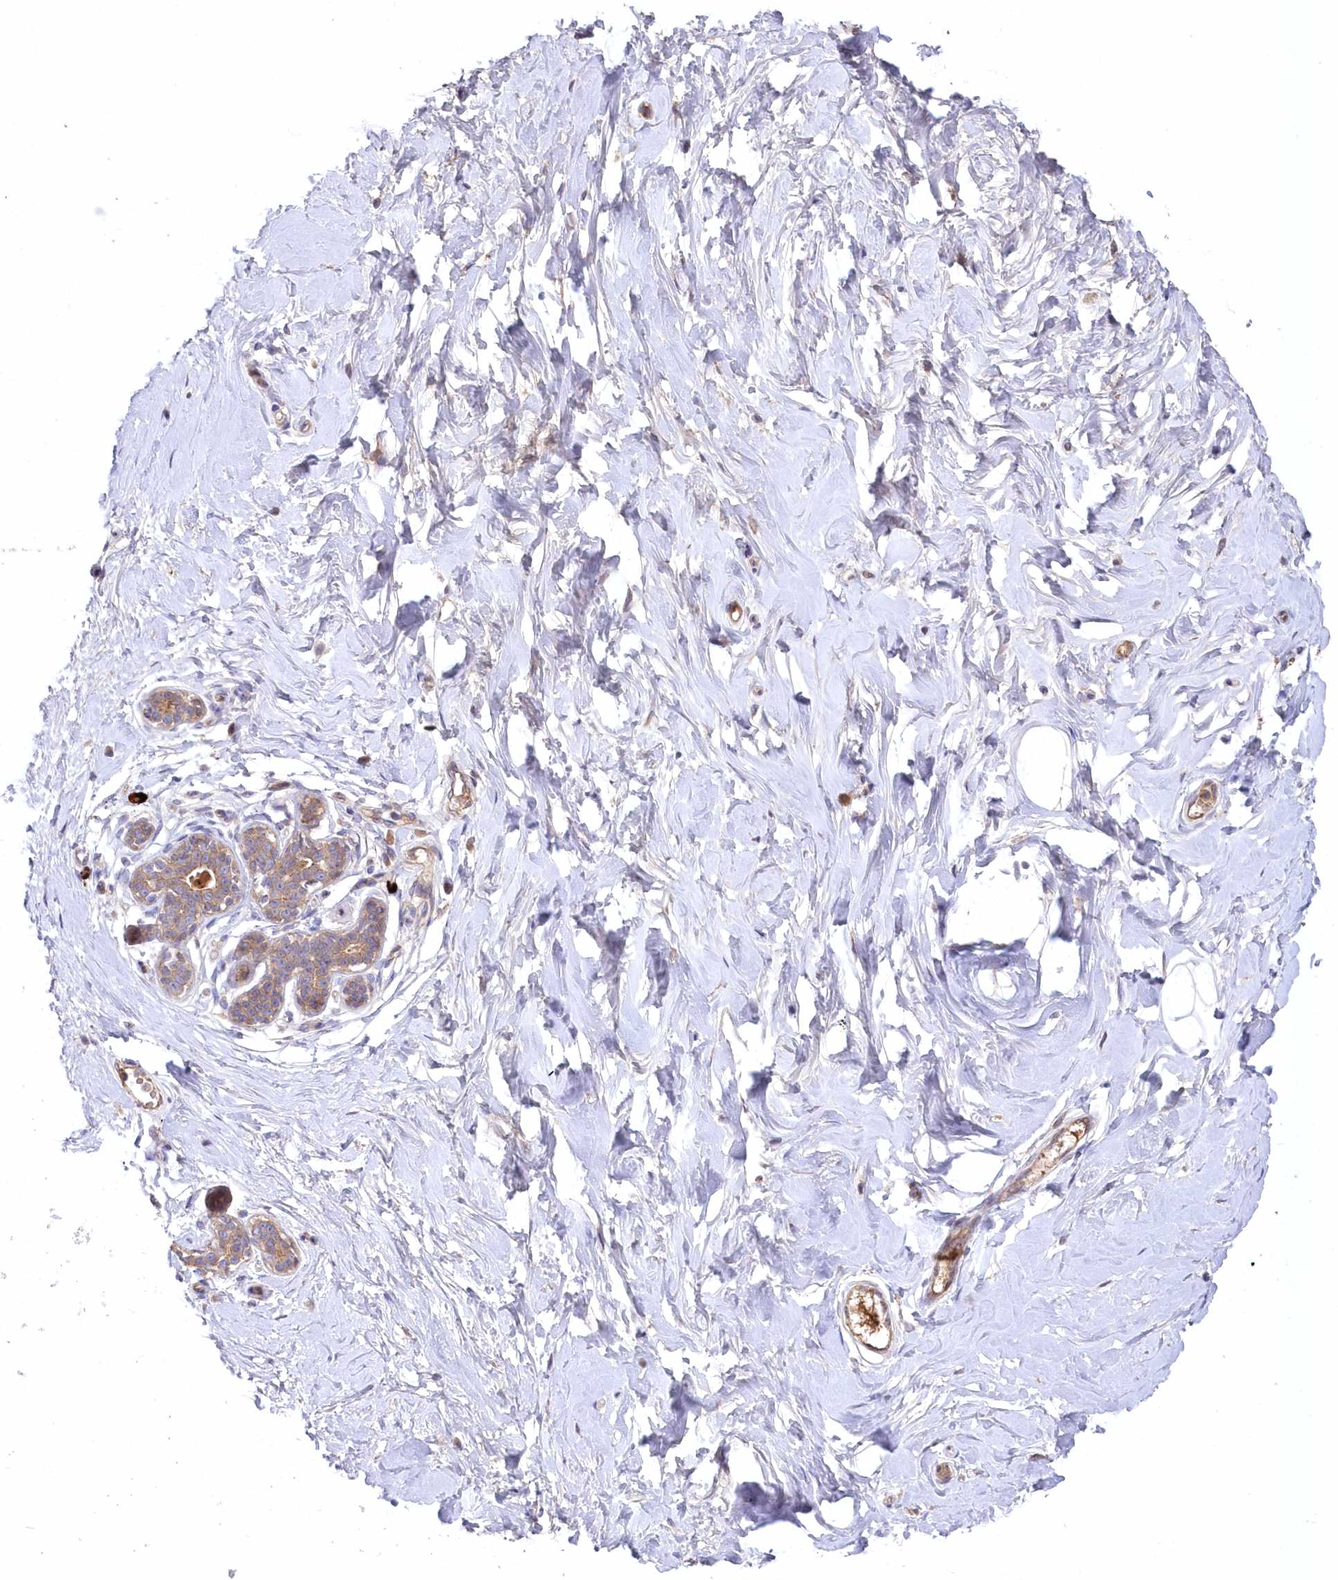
{"staining": {"intensity": "negative", "quantity": "none", "location": "none"}, "tissue": "breast", "cell_type": "Adipocytes", "image_type": "normal", "snomed": [{"axis": "morphology", "description": "Normal tissue, NOS"}, {"axis": "morphology", "description": "Adenoma, NOS"}, {"axis": "topography", "description": "Breast"}], "caption": "DAB immunohistochemical staining of benign breast reveals no significant positivity in adipocytes. (Stains: DAB (3,3'-diaminobenzidine) immunohistochemistry (IHC) with hematoxylin counter stain, Microscopy: brightfield microscopy at high magnification).", "gene": "WBP1L", "patient": {"sex": "female", "age": 23}}